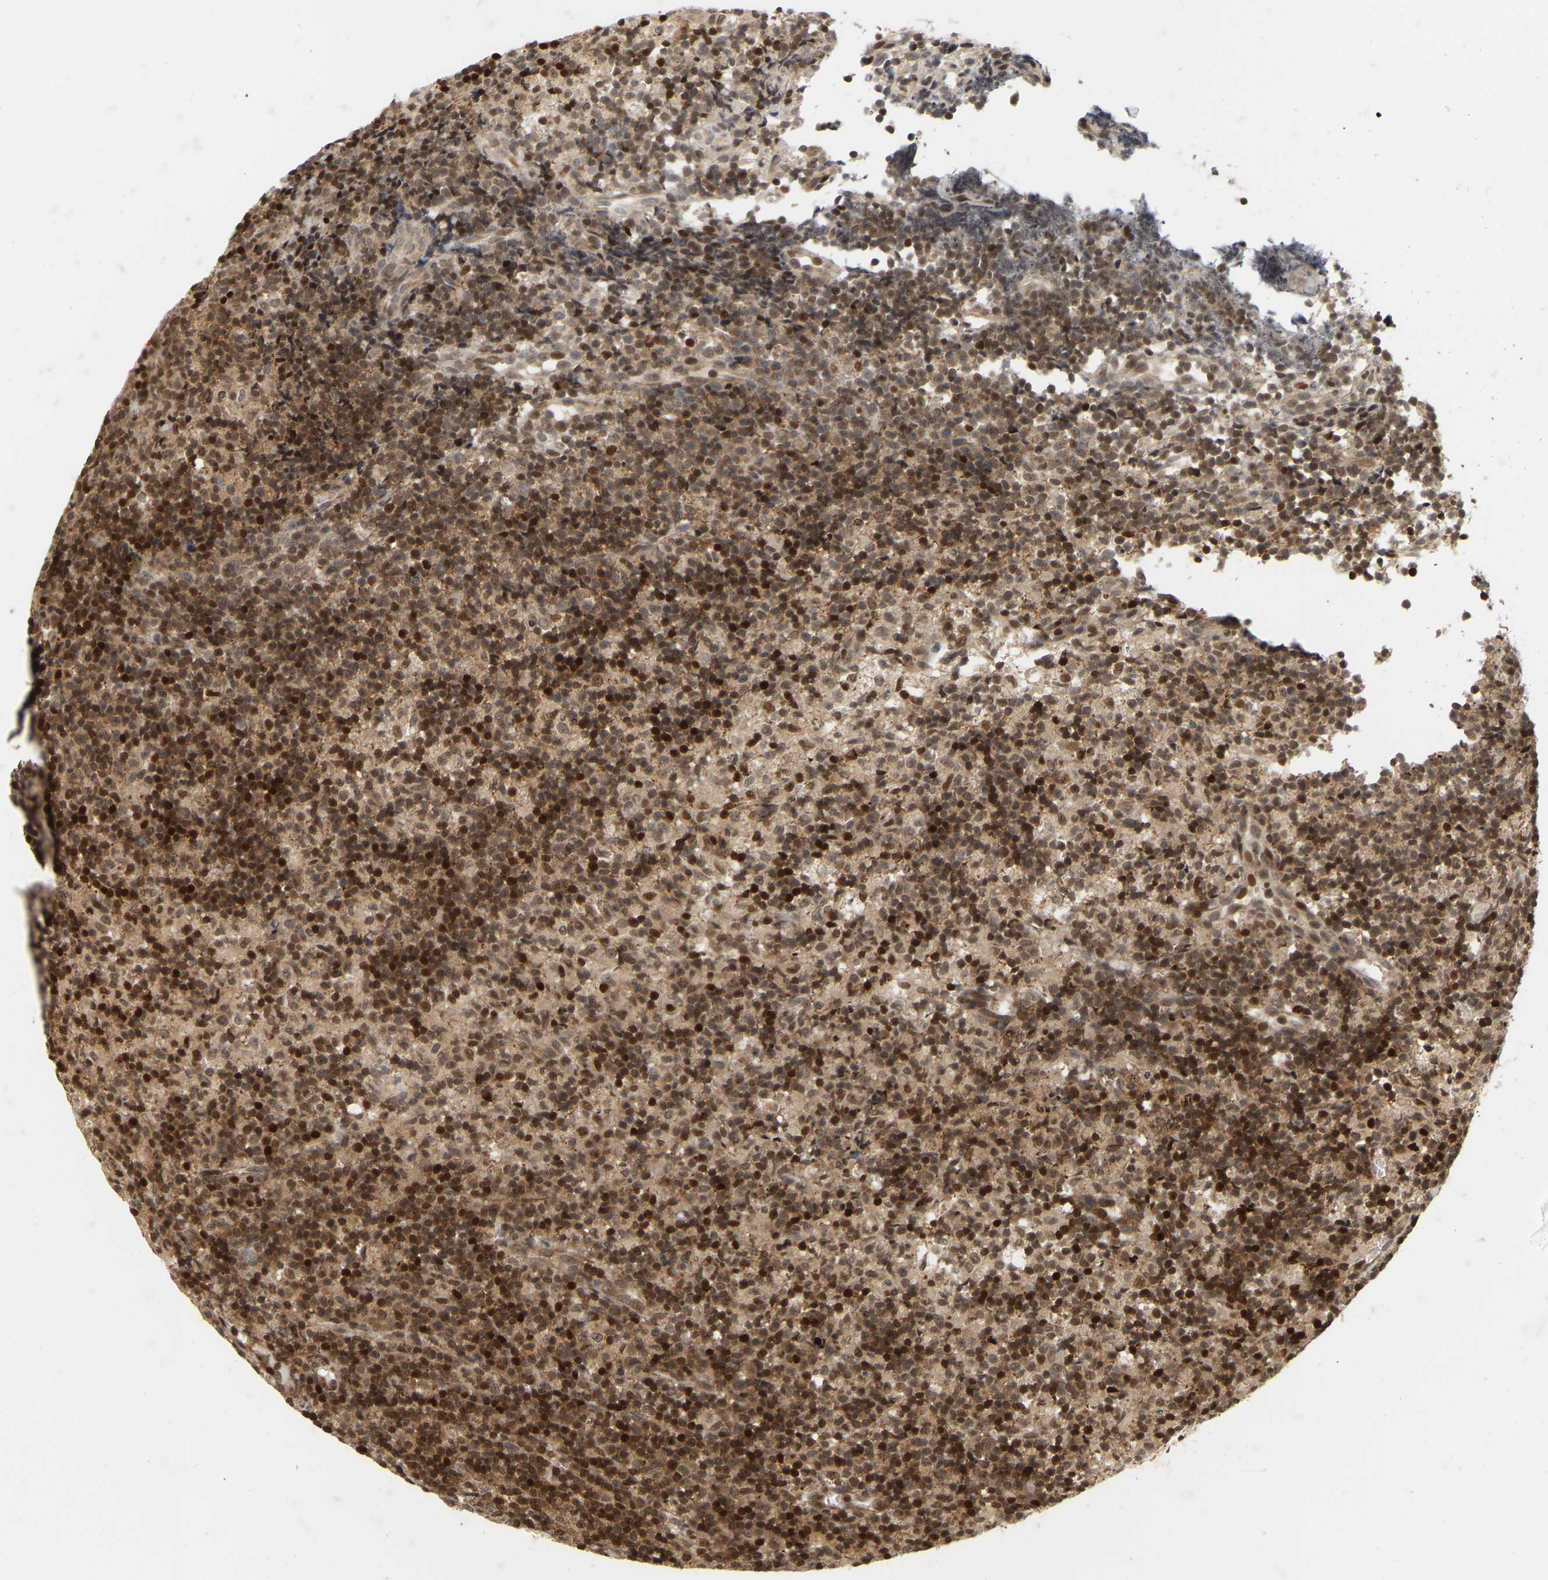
{"staining": {"intensity": "strong", "quantity": "25%-75%", "location": "nuclear"}, "tissue": "lymph node", "cell_type": "Non-germinal center cells", "image_type": "normal", "snomed": [{"axis": "morphology", "description": "Normal tissue, NOS"}, {"axis": "morphology", "description": "Inflammation, NOS"}, {"axis": "topography", "description": "Lymph node"}], "caption": "A brown stain shows strong nuclear expression of a protein in non-germinal center cells of normal human lymph node.", "gene": "NFE2L2", "patient": {"sex": "male", "age": 55}}